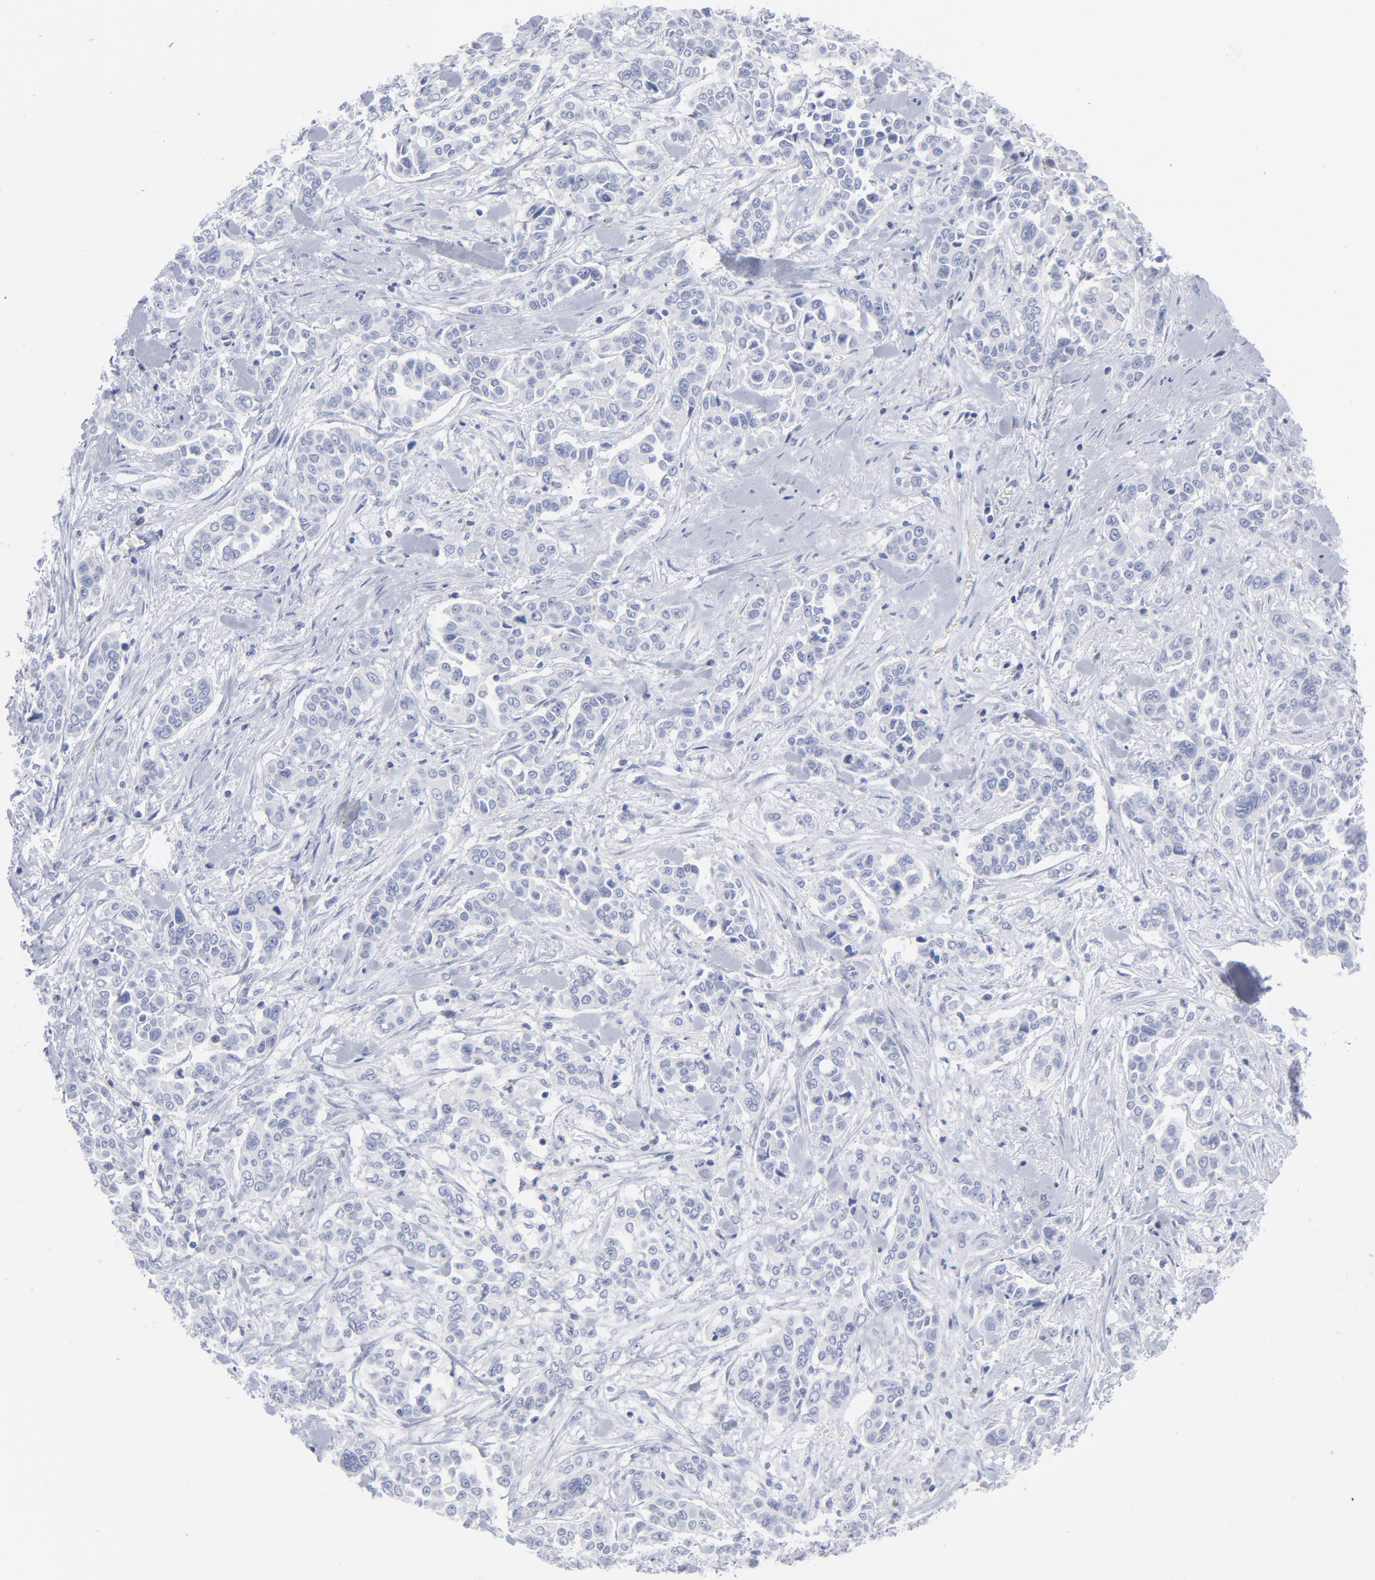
{"staining": {"intensity": "negative", "quantity": "none", "location": "none"}, "tissue": "pancreatic cancer", "cell_type": "Tumor cells", "image_type": "cancer", "snomed": [{"axis": "morphology", "description": "Adenocarcinoma, NOS"}, {"axis": "topography", "description": "Pancreas"}], "caption": "Immunohistochemical staining of human adenocarcinoma (pancreatic) reveals no significant expression in tumor cells. (DAB IHC visualized using brightfield microscopy, high magnification).", "gene": "P2RY8", "patient": {"sex": "female", "age": 52}}